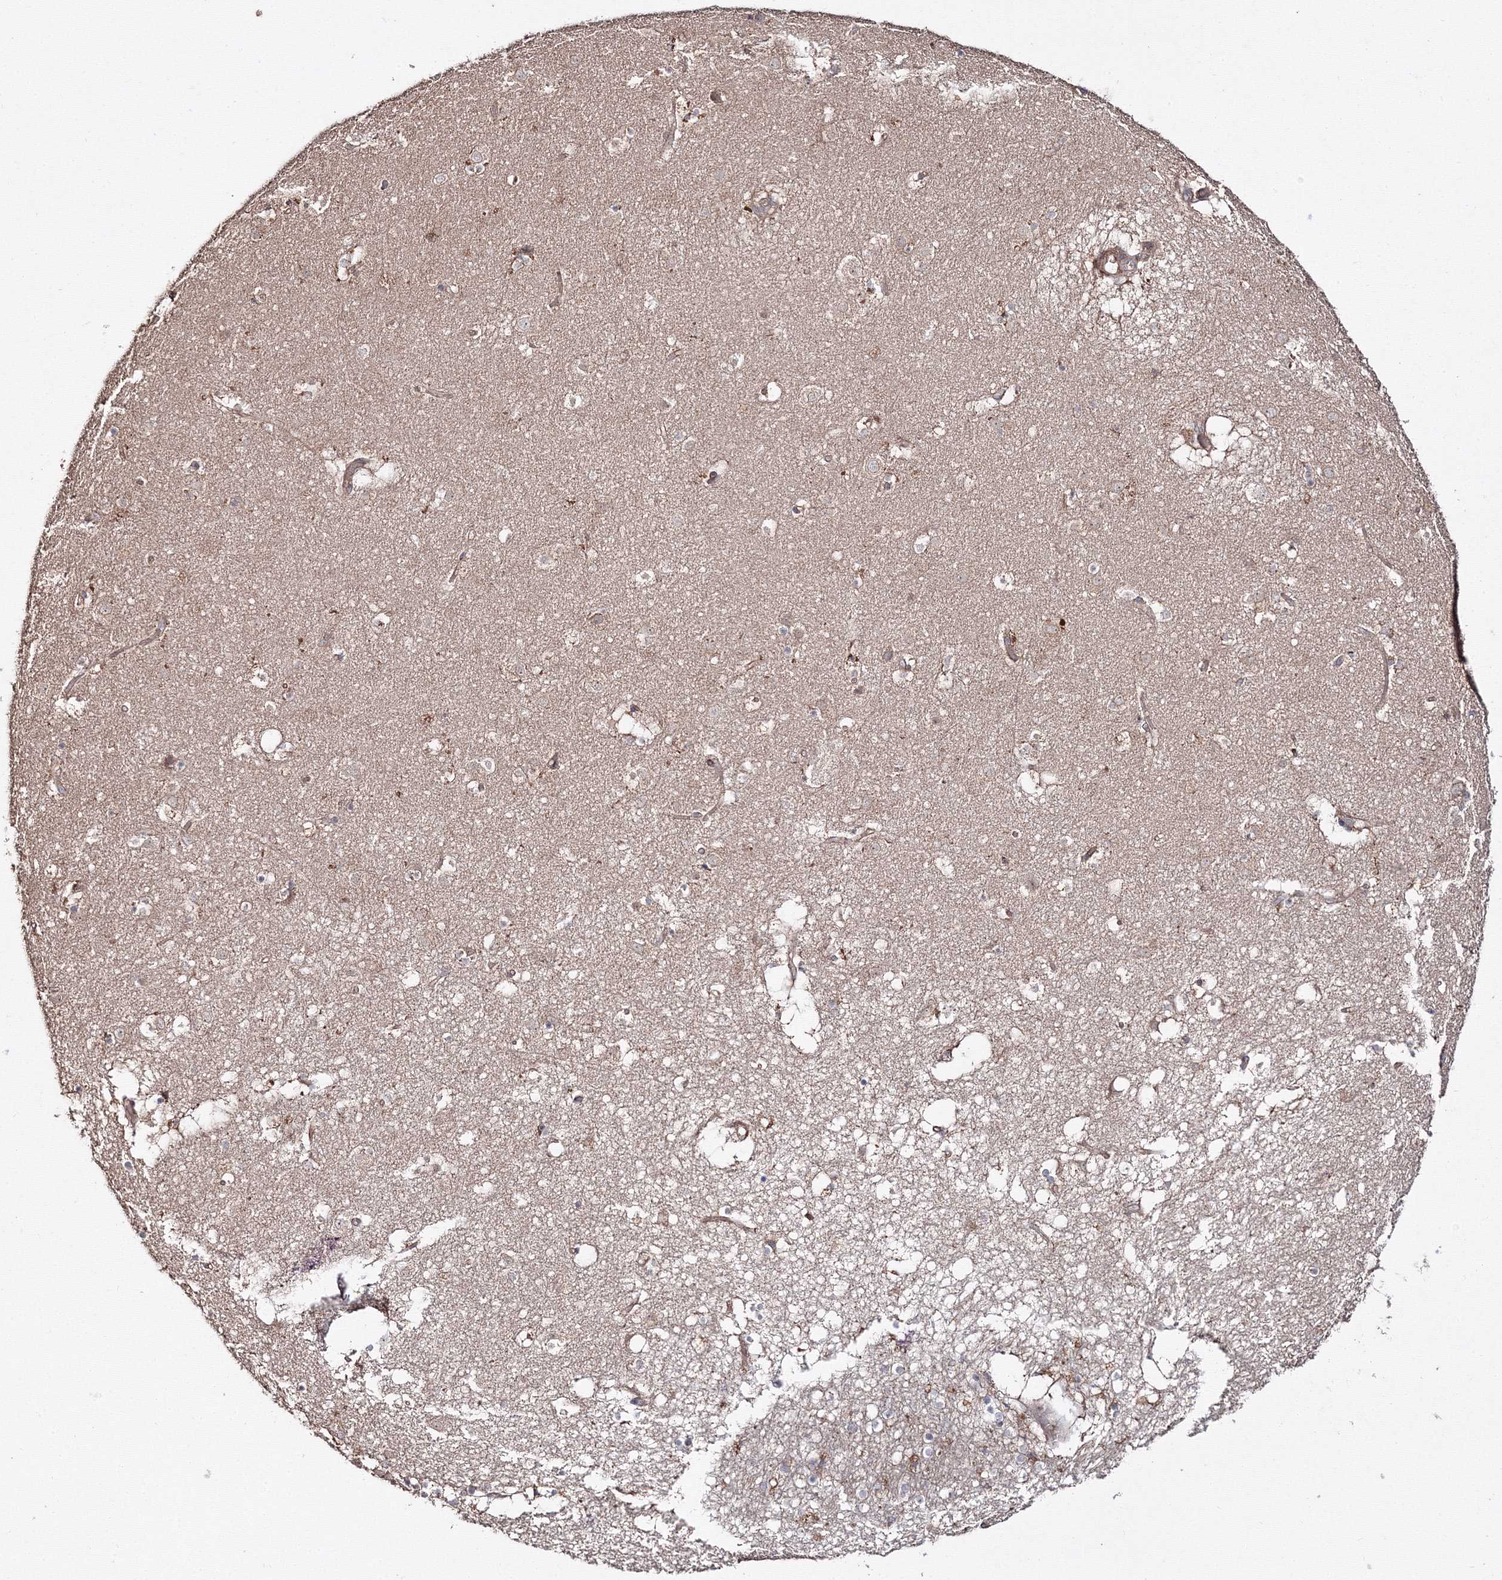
{"staining": {"intensity": "weak", "quantity": "<25%", "location": "cytoplasmic/membranous"}, "tissue": "caudate", "cell_type": "Glial cells", "image_type": "normal", "snomed": [{"axis": "morphology", "description": "Normal tissue, NOS"}, {"axis": "topography", "description": "Lateral ventricle wall"}], "caption": "The image reveals no staining of glial cells in unremarkable caudate.", "gene": "DDO", "patient": {"sex": "male", "age": 70}}